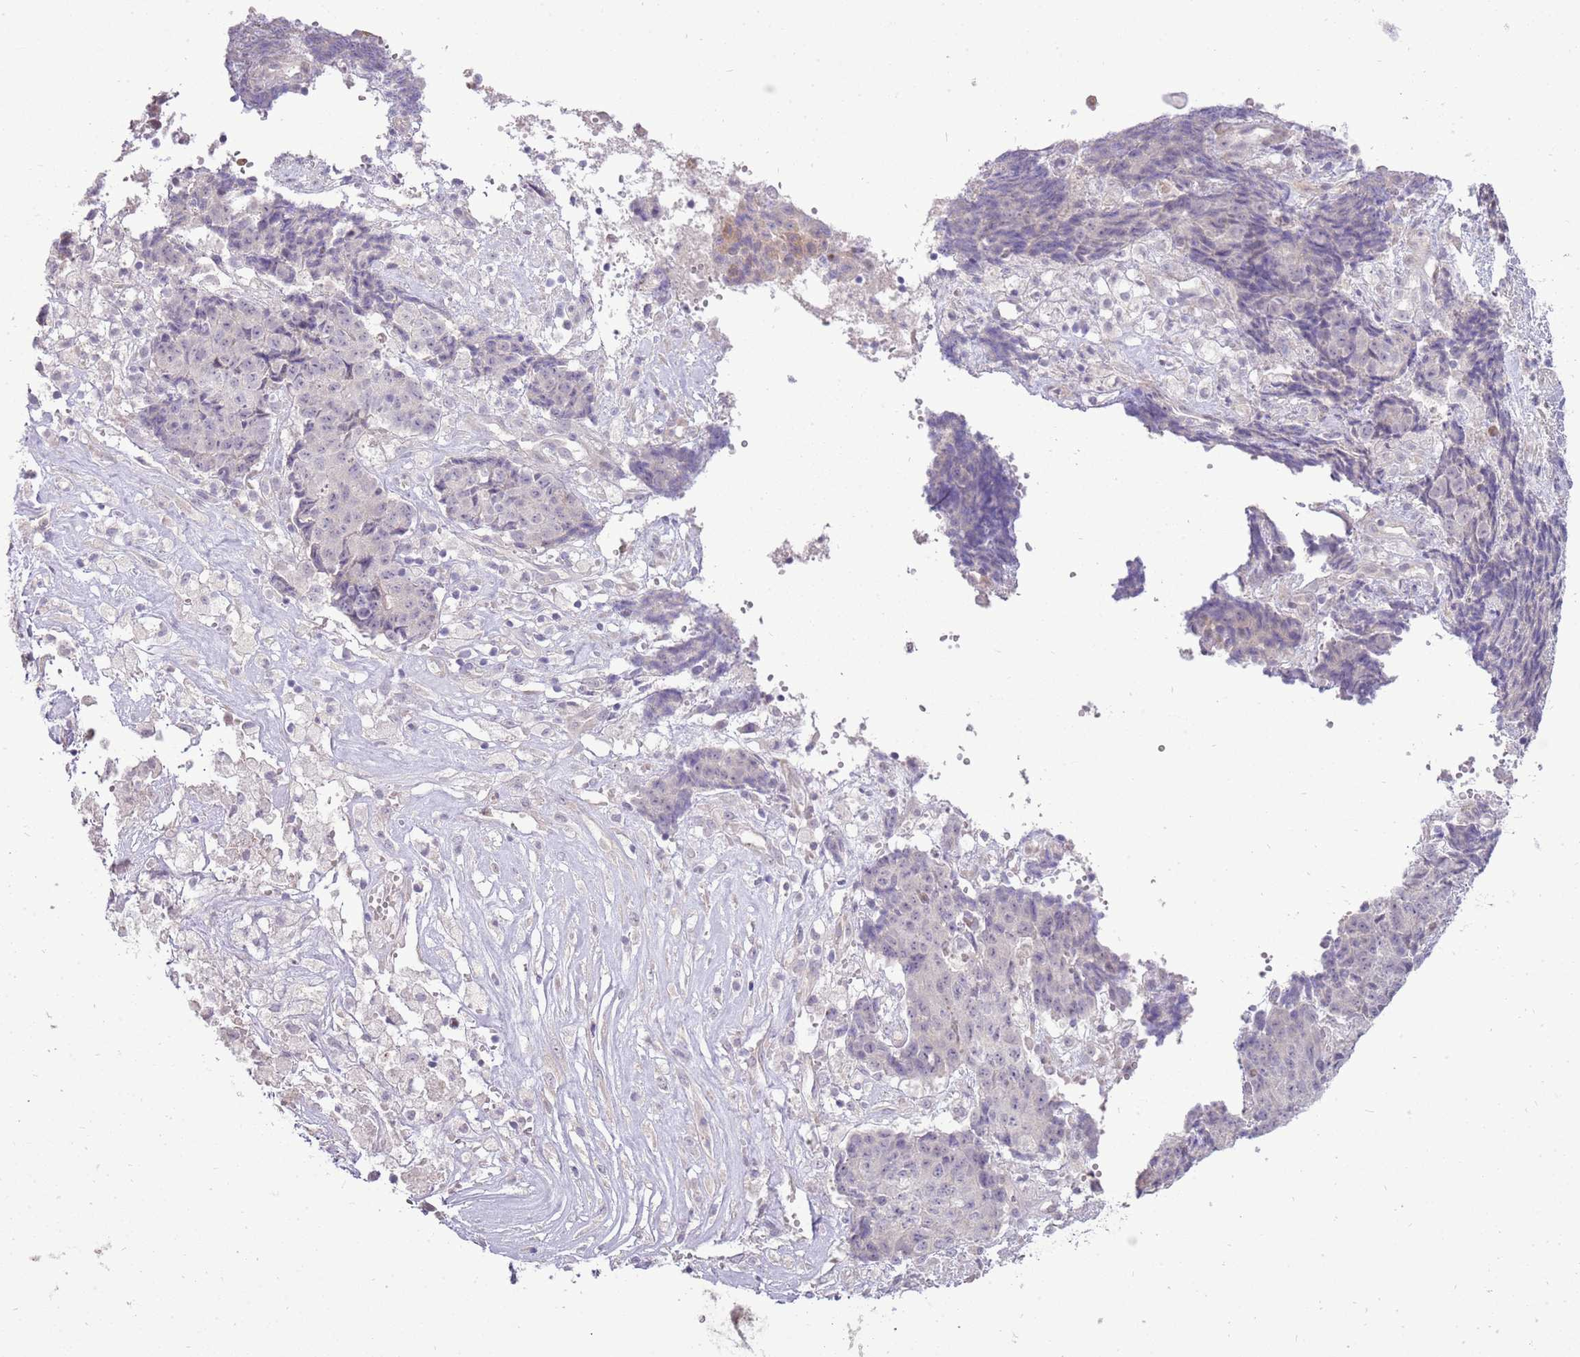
{"staining": {"intensity": "negative", "quantity": "none", "location": "none"}, "tissue": "ovarian cancer", "cell_type": "Tumor cells", "image_type": "cancer", "snomed": [{"axis": "morphology", "description": "Carcinoma, endometroid"}, {"axis": "topography", "description": "Ovary"}], "caption": "Ovarian cancer was stained to show a protein in brown. There is no significant positivity in tumor cells.", "gene": "UGGT2", "patient": {"sex": "female", "age": 42}}